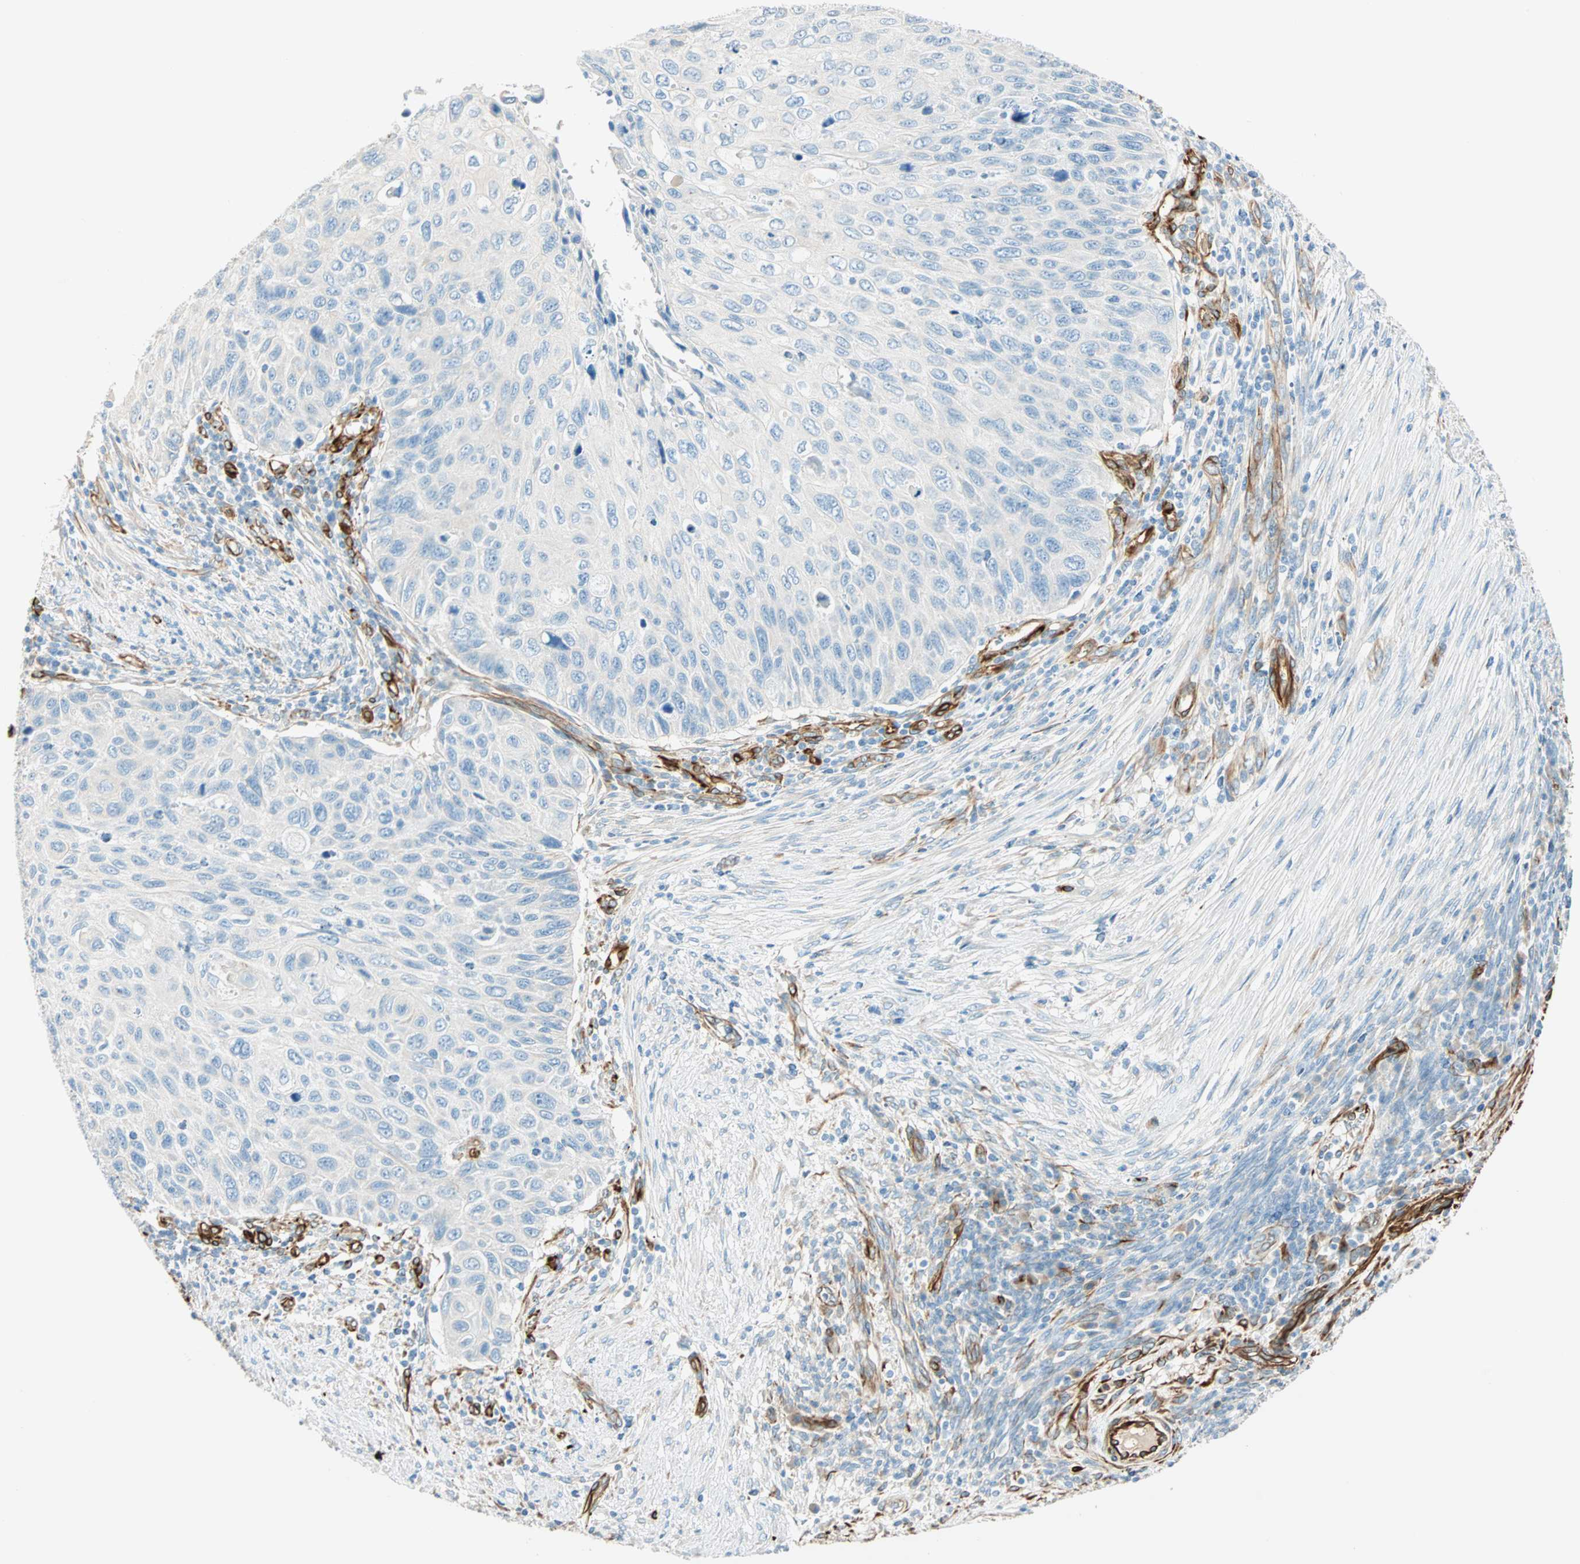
{"staining": {"intensity": "negative", "quantity": "none", "location": "none"}, "tissue": "cervical cancer", "cell_type": "Tumor cells", "image_type": "cancer", "snomed": [{"axis": "morphology", "description": "Squamous cell carcinoma, NOS"}, {"axis": "topography", "description": "Cervix"}], "caption": "A high-resolution histopathology image shows IHC staining of cervical cancer, which reveals no significant positivity in tumor cells.", "gene": "NES", "patient": {"sex": "female", "age": 70}}